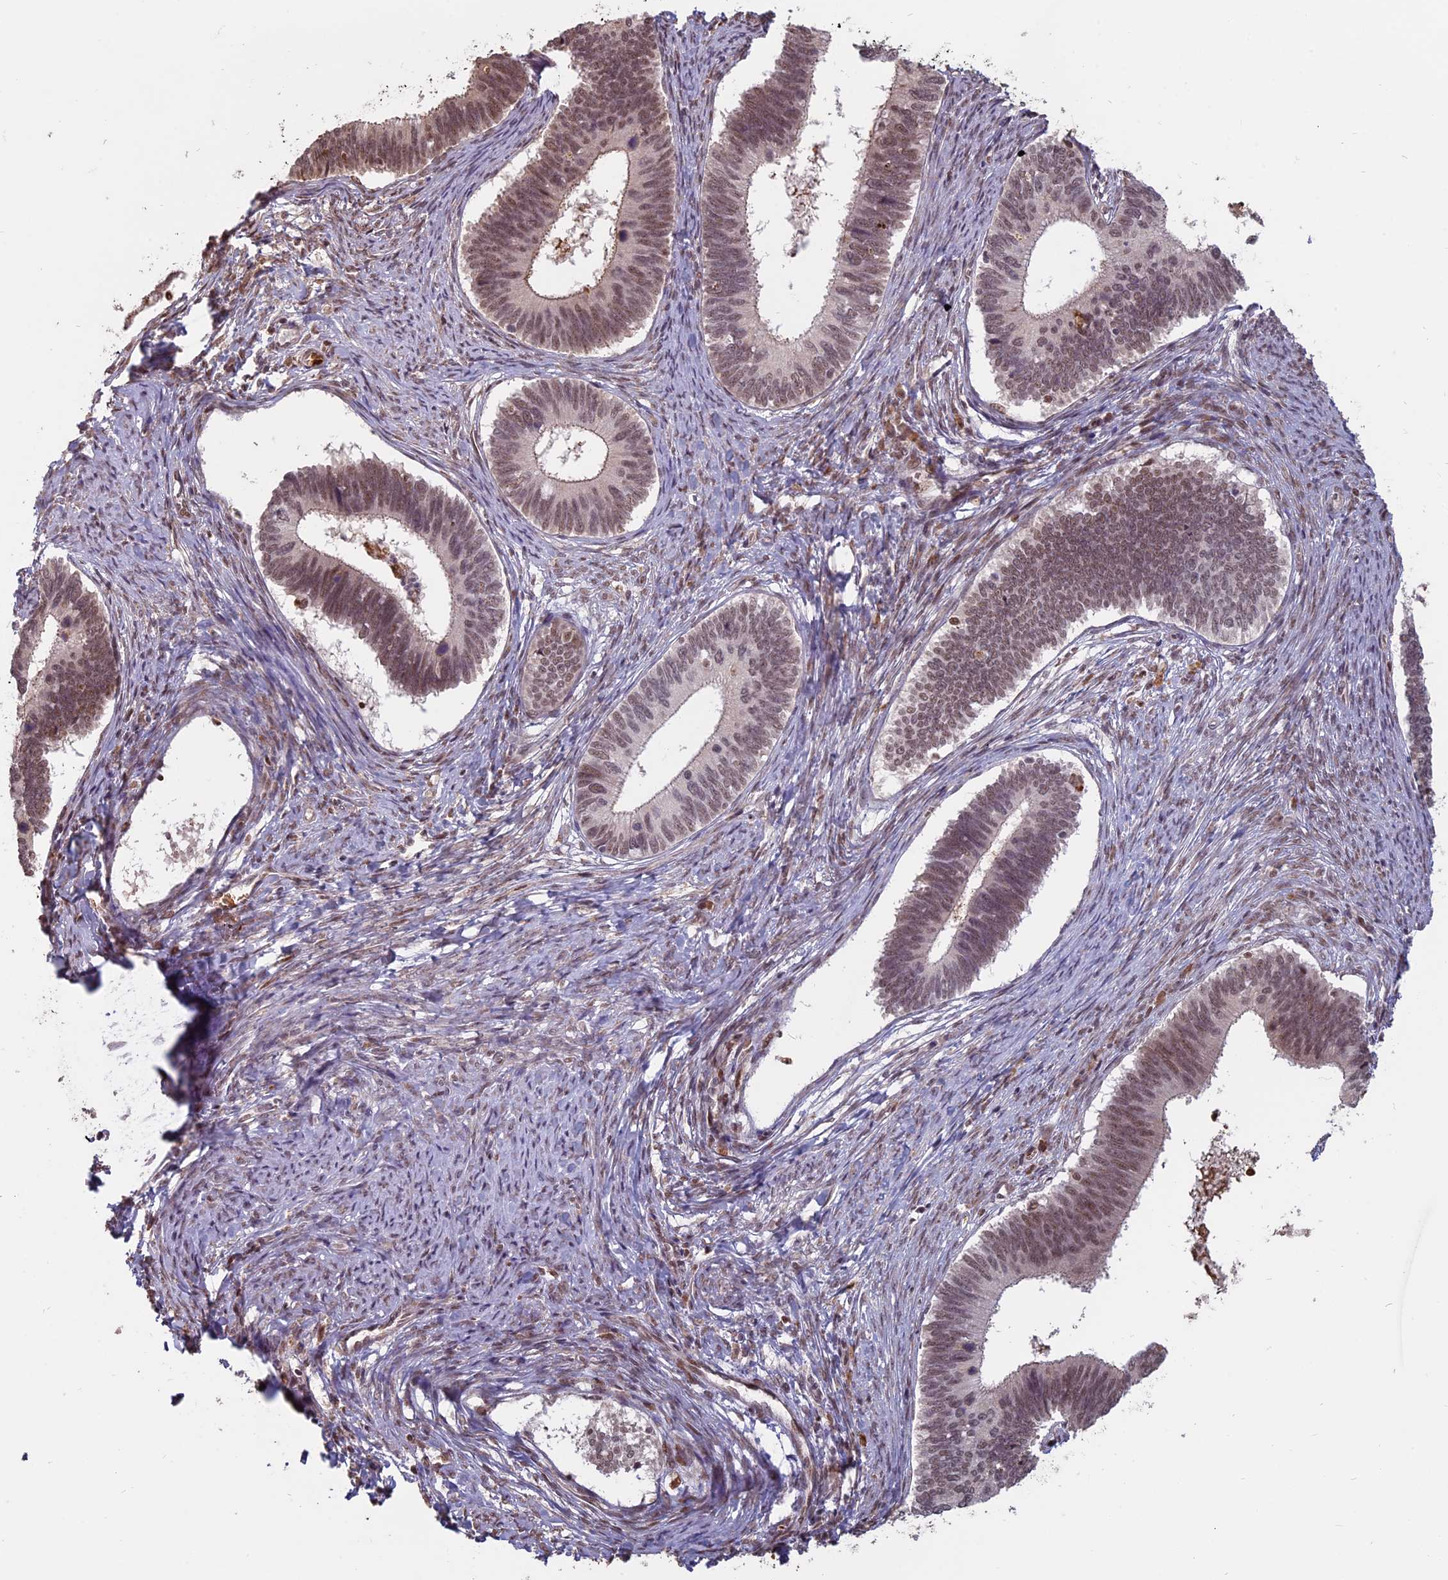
{"staining": {"intensity": "moderate", "quantity": ">75%", "location": "nuclear"}, "tissue": "cervical cancer", "cell_type": "Tumor cells", "image_type": "cancer", "snomed": [{"axis": "morphology", "description": "Adenocarcinoma, NOS"}, {"axis": "topography", "description": "Cervix"}], "caption": "Immunohistochemical staining of human cervical cancer exhibits medium levels of moderate nuclear staining in about >75% of tumor cells.", "gene": "MFAP1", "patient": {"sex": "female", "age": 42}}